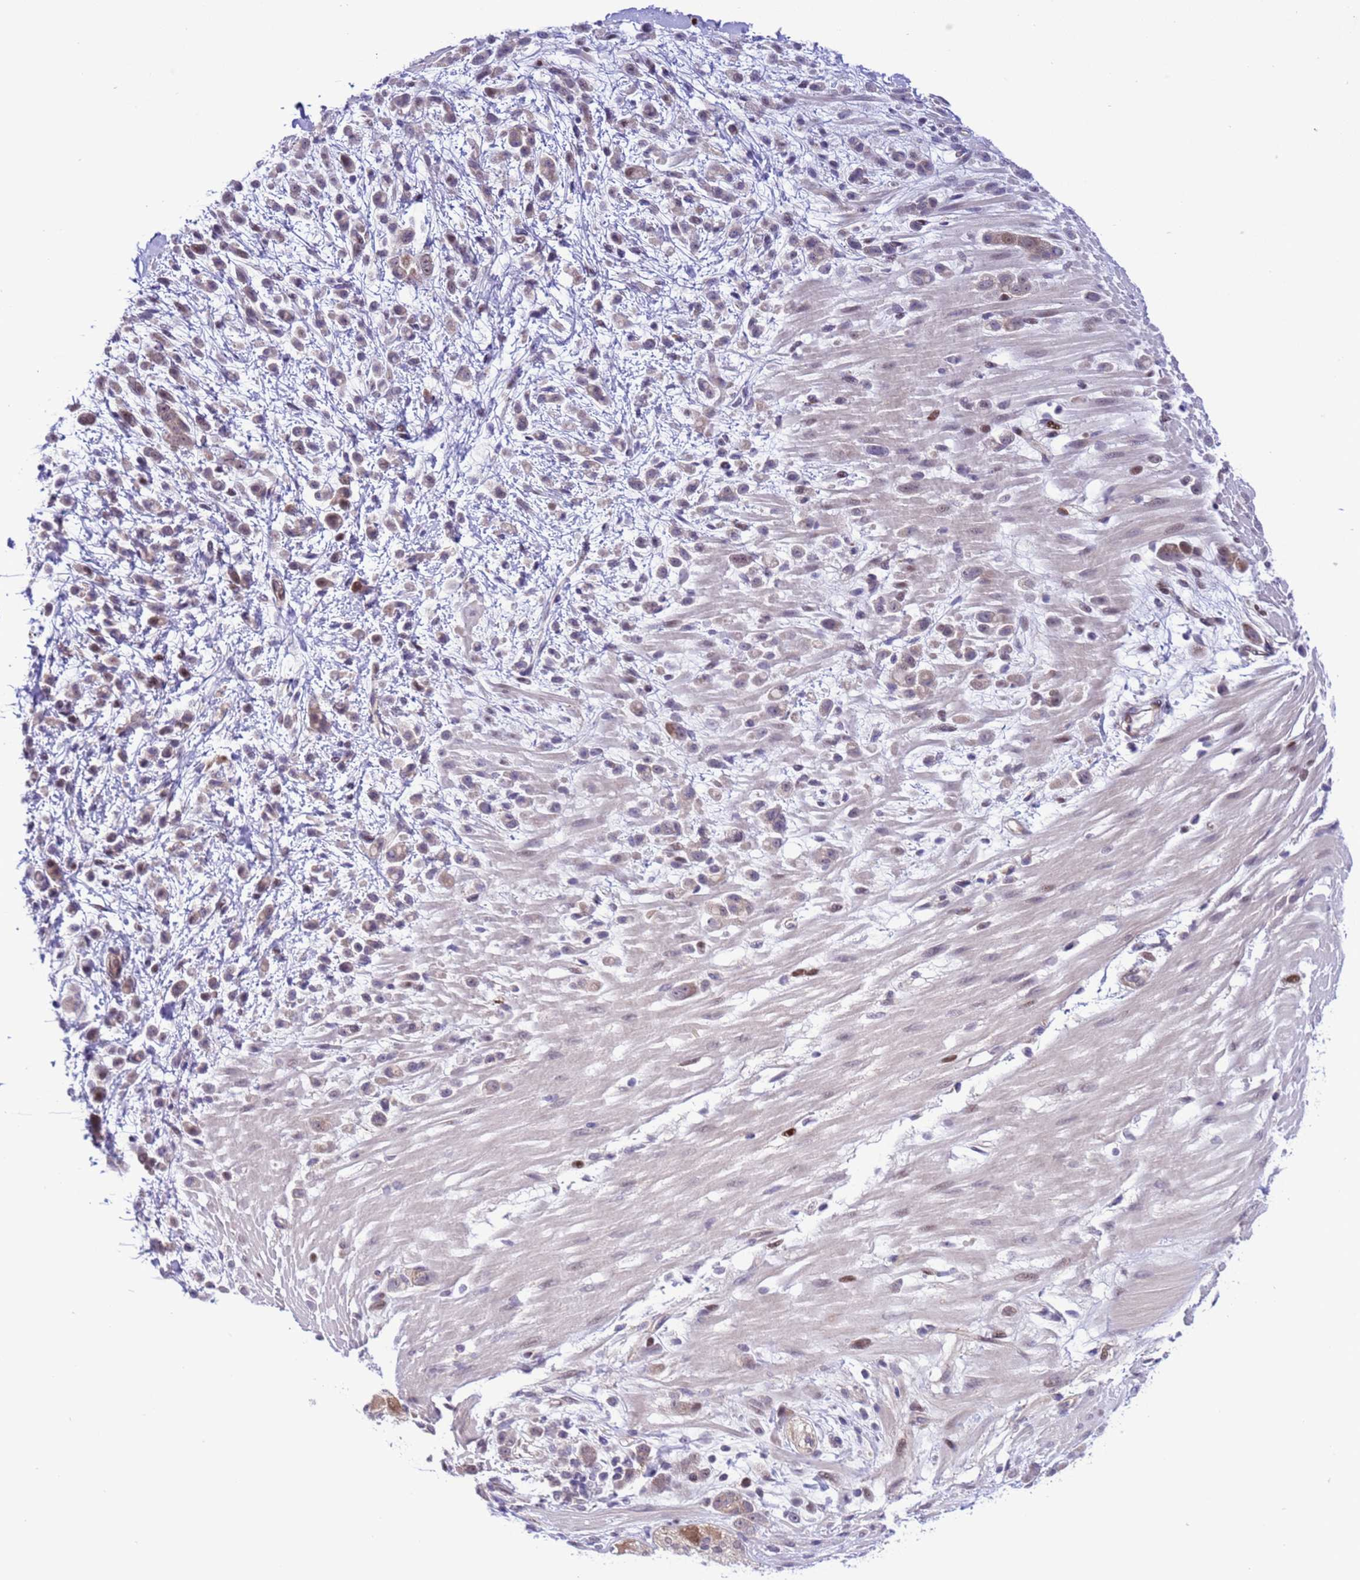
{"staining": {"intensity": "weak", "quantity": "<25%", "location": "cytoplasmic/membranous"}, "tissue": "pancreatic cancer", "cell_type": "Tumor cells", "image_type": "cancer", "snomed": [{"axis": "morphology", "description": "Normal tissue, NOS"}, {"axis": "morphology", "description": "Adenocarcinoma, NOS"}, {"axis": "topography", "description": "Pancreas"}], "caption": "Immunohistochemistry of human pancreatic cancer reveals no staining in tumor cells.", "gene": "RASD1", "patient": {"sex": "female", "age": 64}}